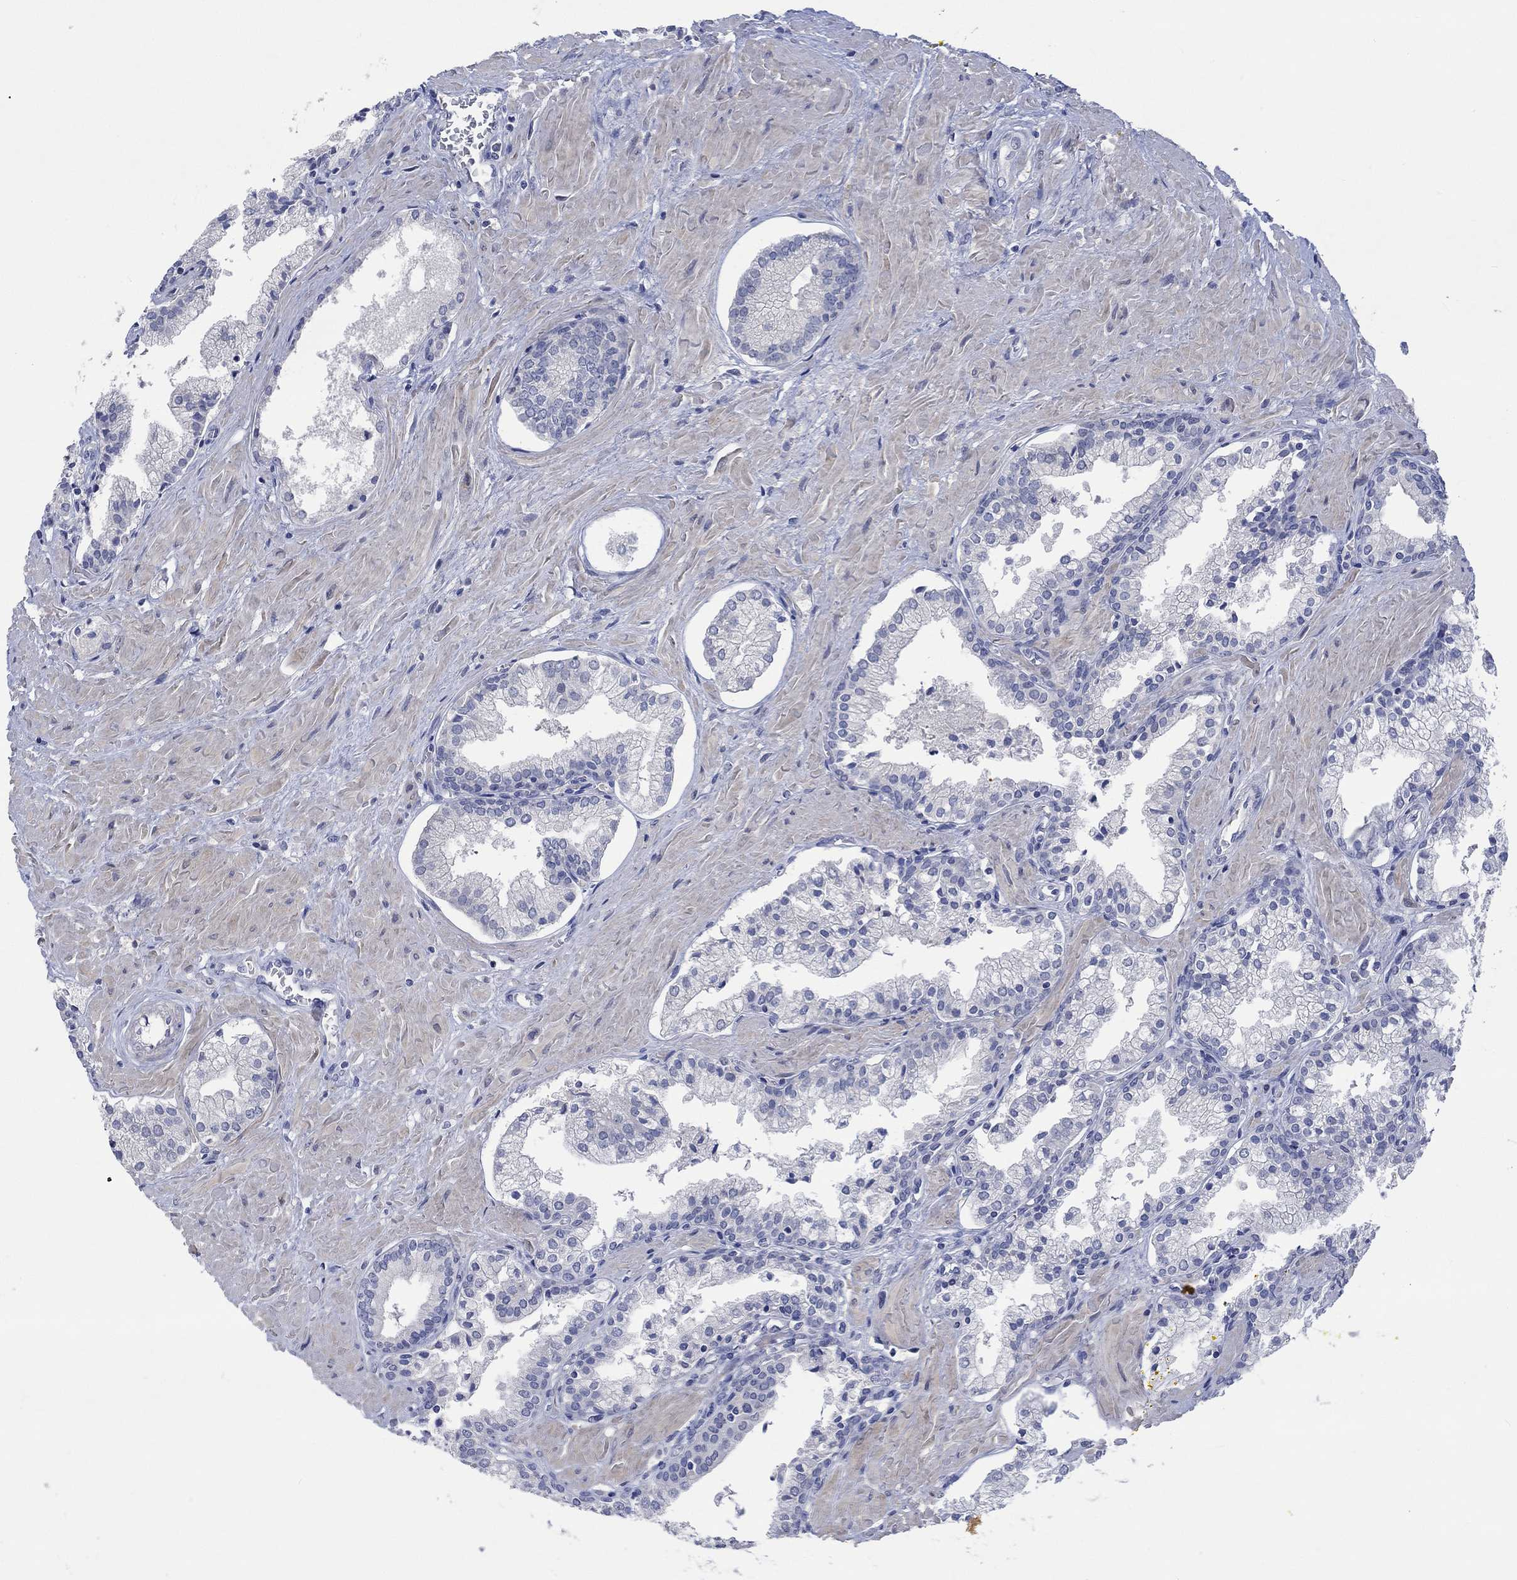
{"staining": {"intensity": "negative", "quantity": "none", "location": "none"}, "tissue": "prostate cancer", "cell_type": "Tumor cells", "image_type": "cancer", "snomed": [{"axis": "morphology", "description": "Adenocarcinoma, NOS"}, {"axis": "topography", "description": "Prostate and seminal vesicle, NOS"}, {"axis": "topography", "description": "Prostate"}], "caption": "High magnification brightfield microscopy of adenocarcinoma (prostate) stained with DAB (brown) and counterstained with hematoxylin (blue): tumor cells show no significant expression.", "gene": "DLK1", "patient": {"sex": "male", "age": 44}}